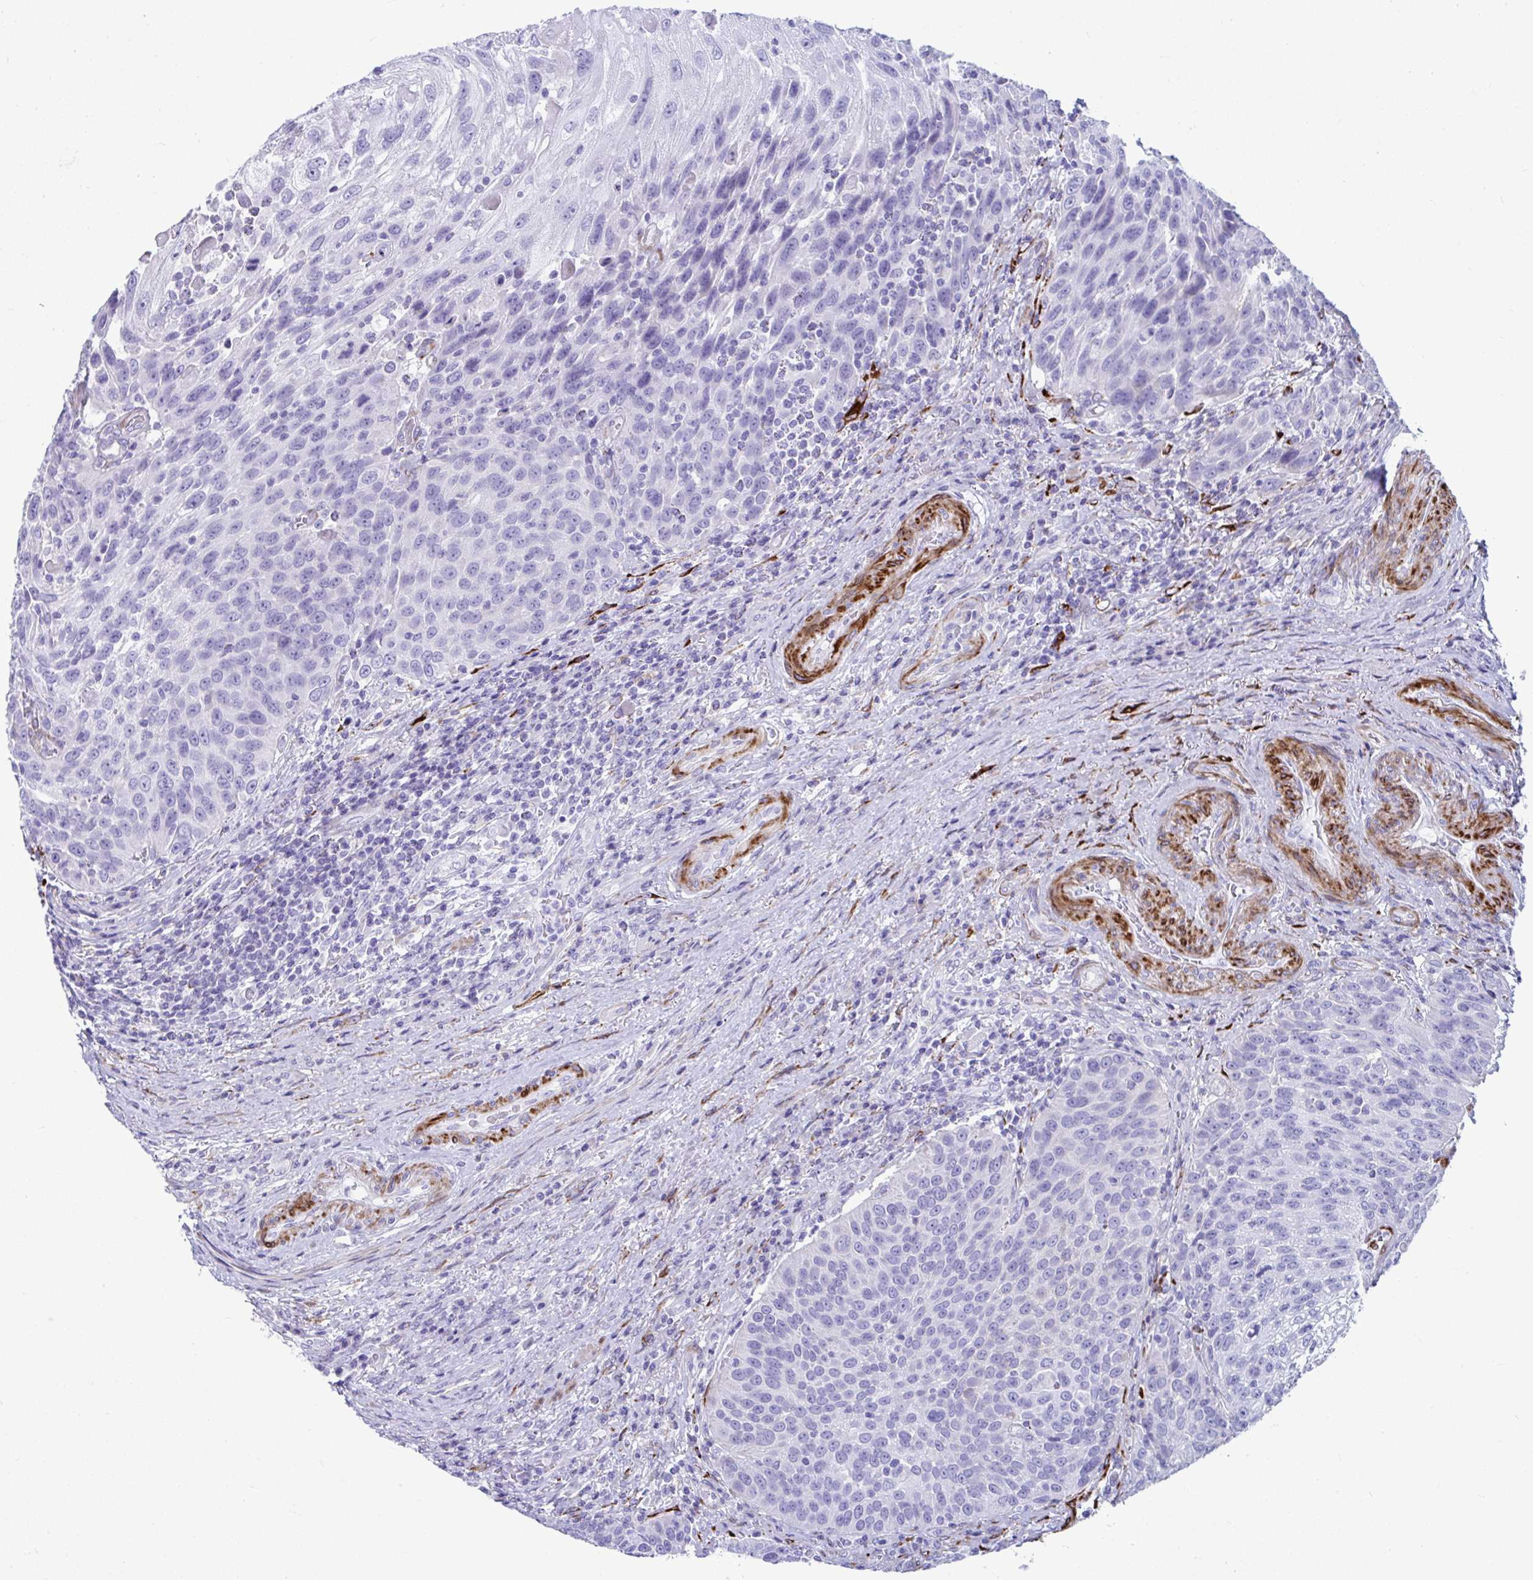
{"staining": {"intensity": "negative", "quantity": "none", "location": "none"}, "tissue": "urothelial cancer", "cell_type": "Tumor cells", "image_type": "cancer", "snomed": [{"axis": "morphology", "description": "Urothelial carcinoma, High grade"}, {"axis": "topography", "description": "Urinary bladder"}], "caption": "Tumor cells are negative for protein expression in human high-grade urothelial carcinoma.", "gene": "GRXCR2", "patient": {"sex": "female", "age": 70}}